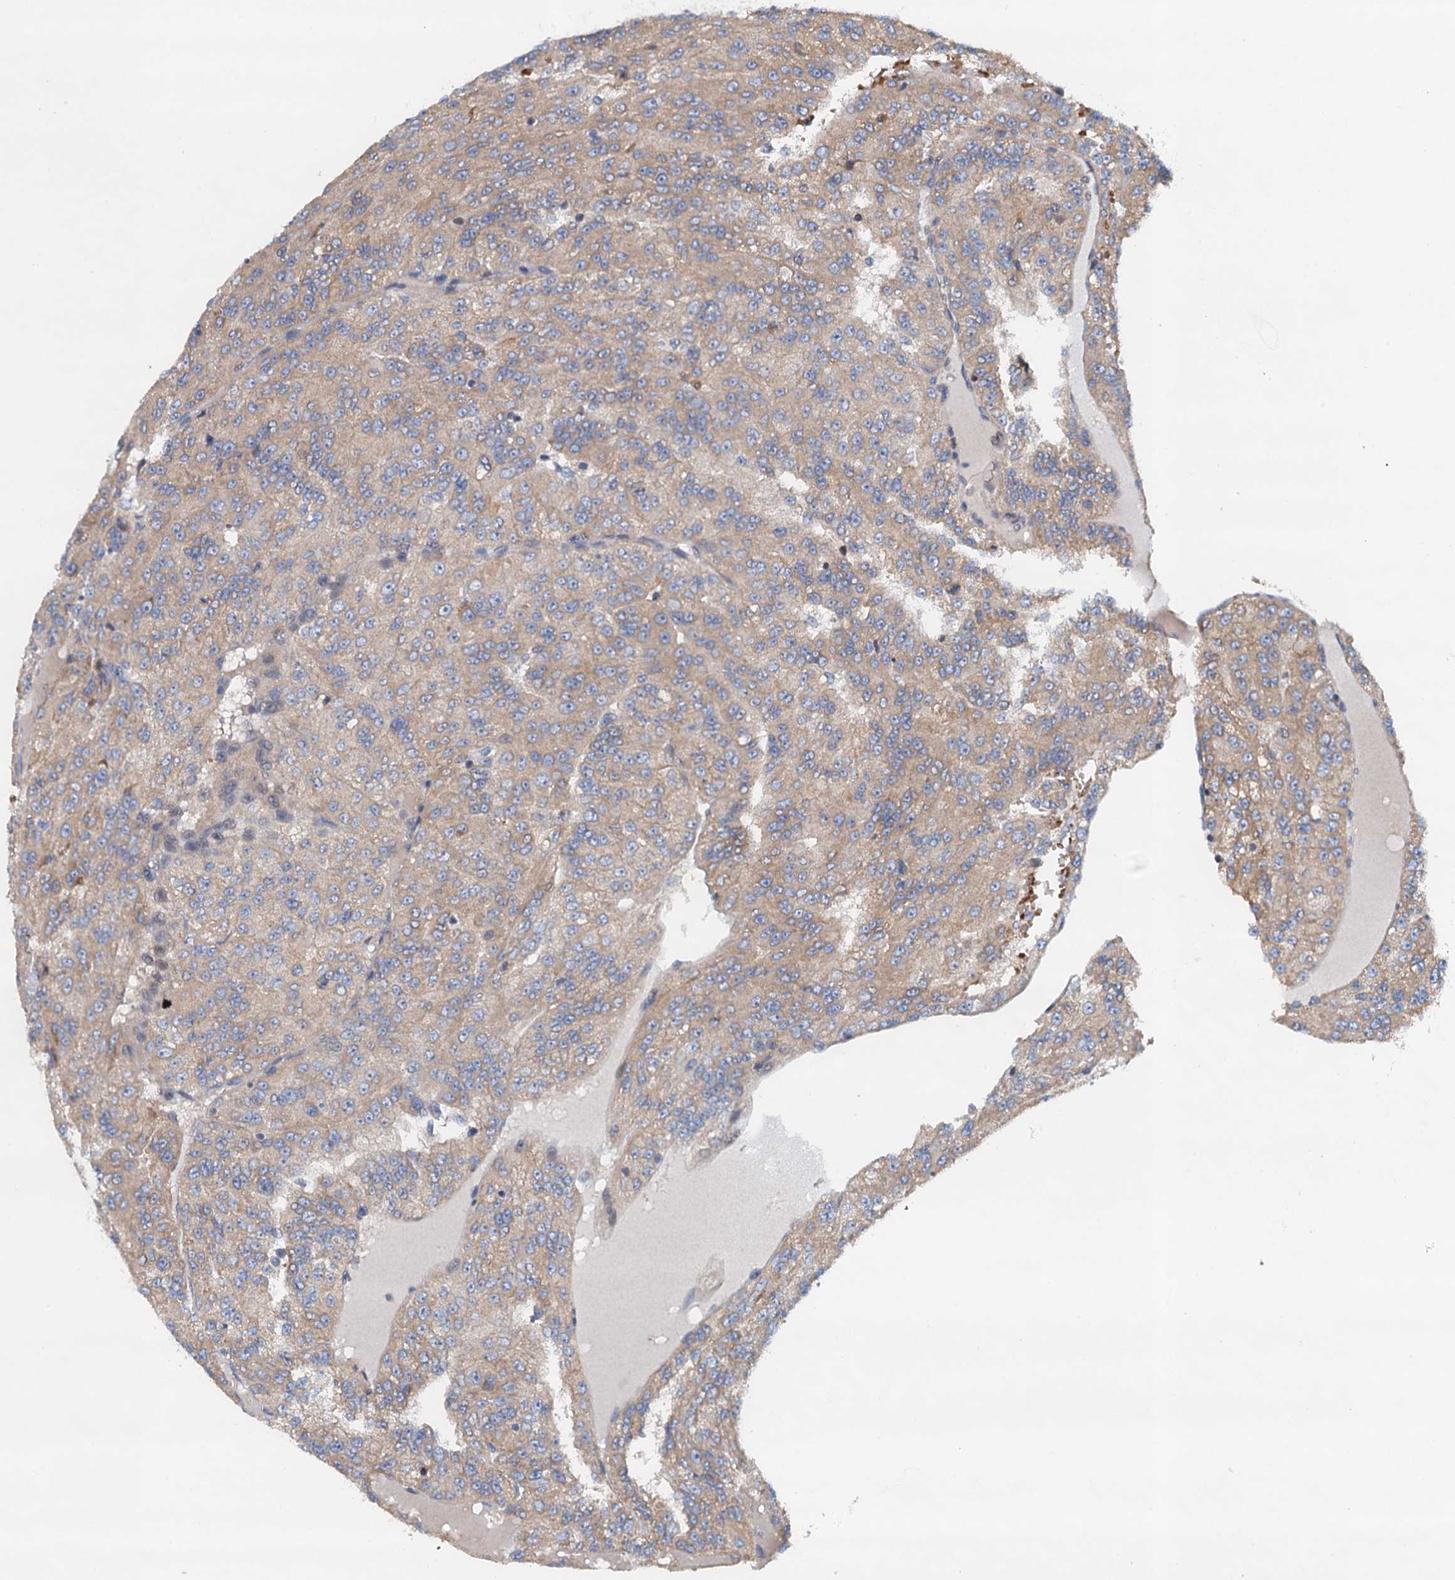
{"staining": {"intensity": "moderate", "quantity": ">75%", "location": "cytoplasmic/membranous"}, "tissue": "renal cancer", "cell_type": "Tumor cells", "image_type": "cancer", "snomed": [{"axis": "morphology", "description": "Adenocarcinoma, NOS"}, {"axis": "topography", "description": "Kidney"}], "caption": "Immunohistochemical staining of human renal adenocarcinoma reveals medium levels of moderate cytoplasmic/membranous protein expression in about >75% of tumor cells. (brown staining indicates protein expression, while blue staining denotes nuclei).", "gene": "NBEA", "patient": {"sex": "female", "age": 63}}